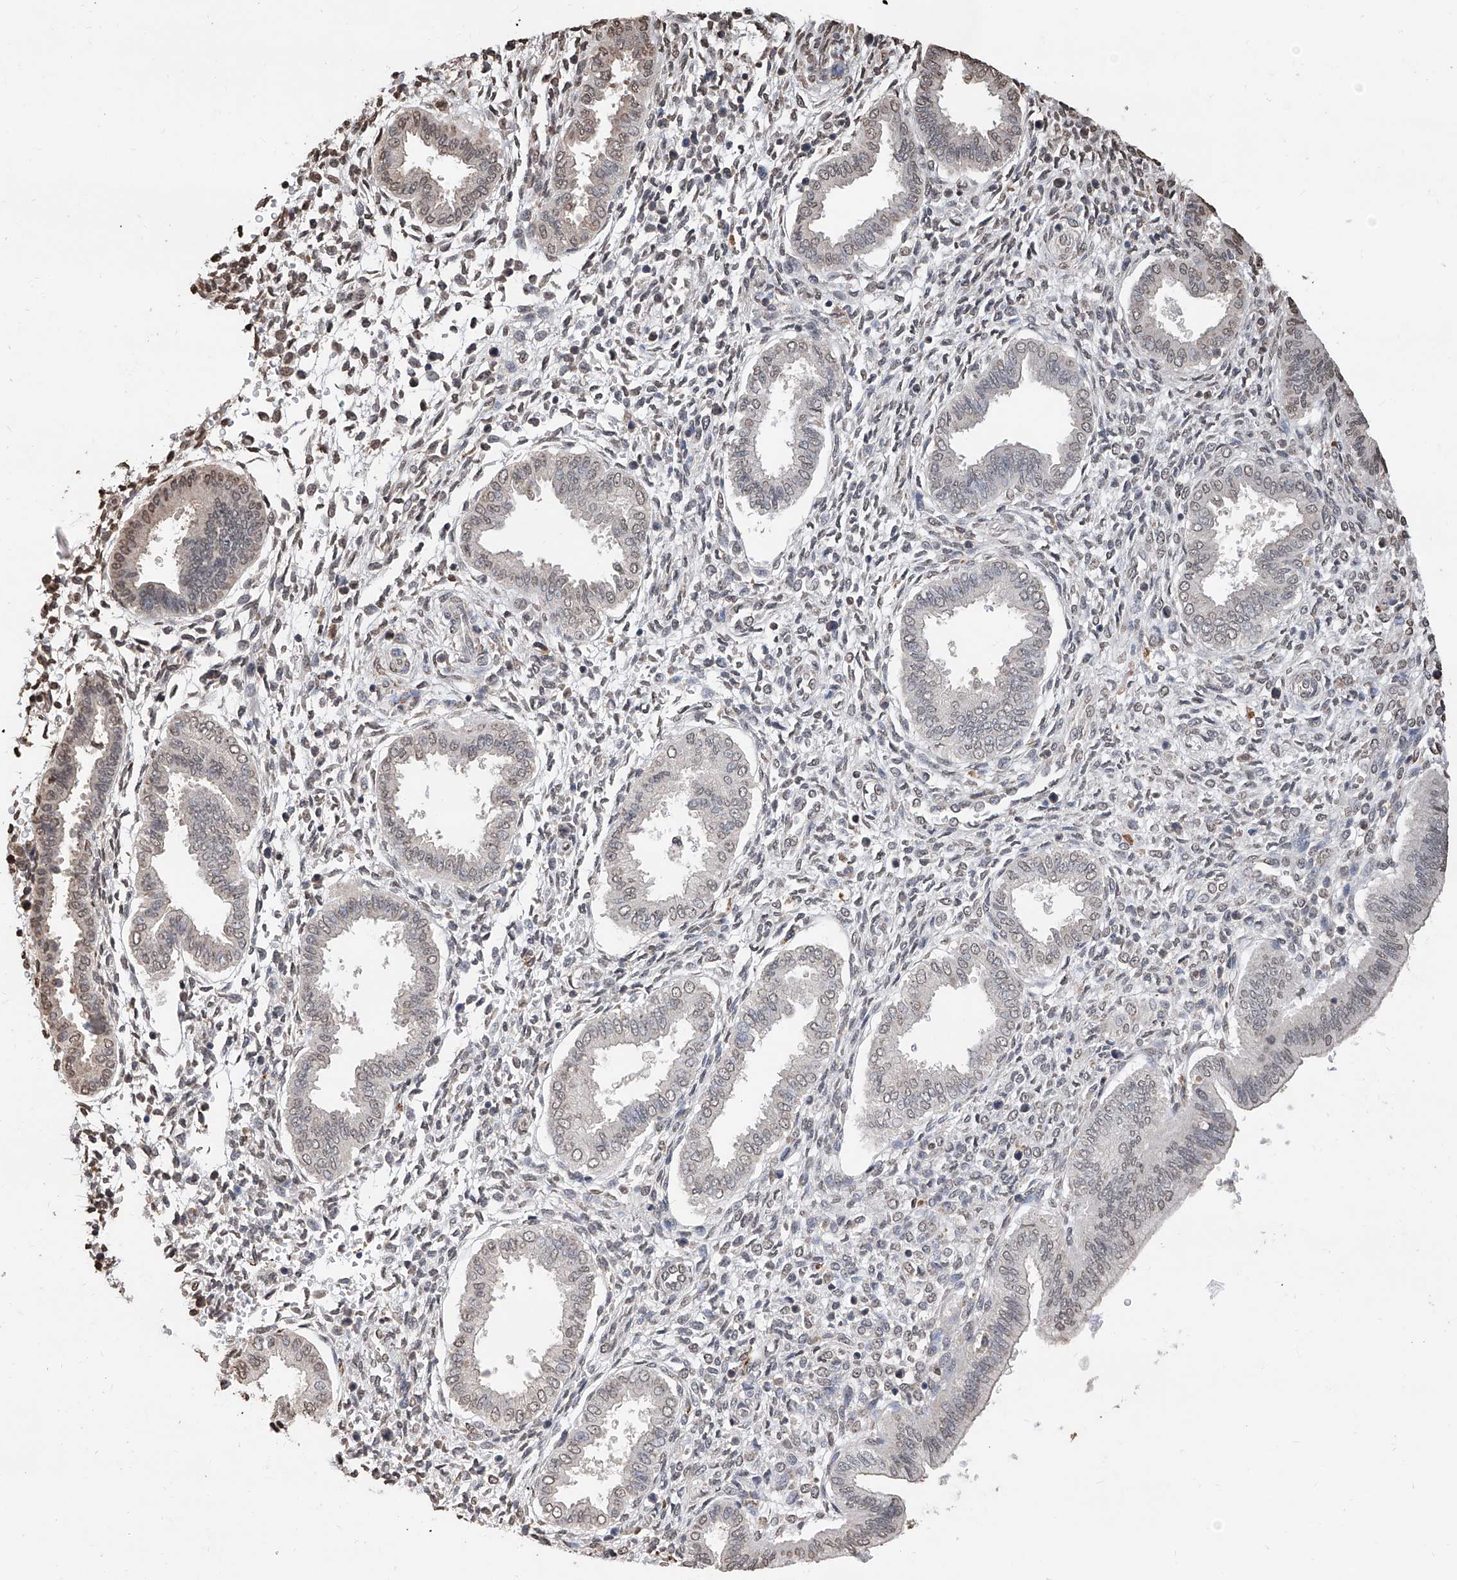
{"staining": {"intensity": "negative", "quantity": "none", "location": "none"}, "tissue": "endometrium", "cell_type": "Cells in endometrial stroma", "image_type": "normal", "snomed": [{"axis": "morphology", "description": "Normal tissue, NOS"}, {"axis": "topography", "description": "Endometrium"}], "caption": "Human endometrium stained for a protein using immunohistochemistry displays no positivity in cells in endometrial stroma.", "gene": "RP9", "patient": {"sex": "female", "age": 24}}